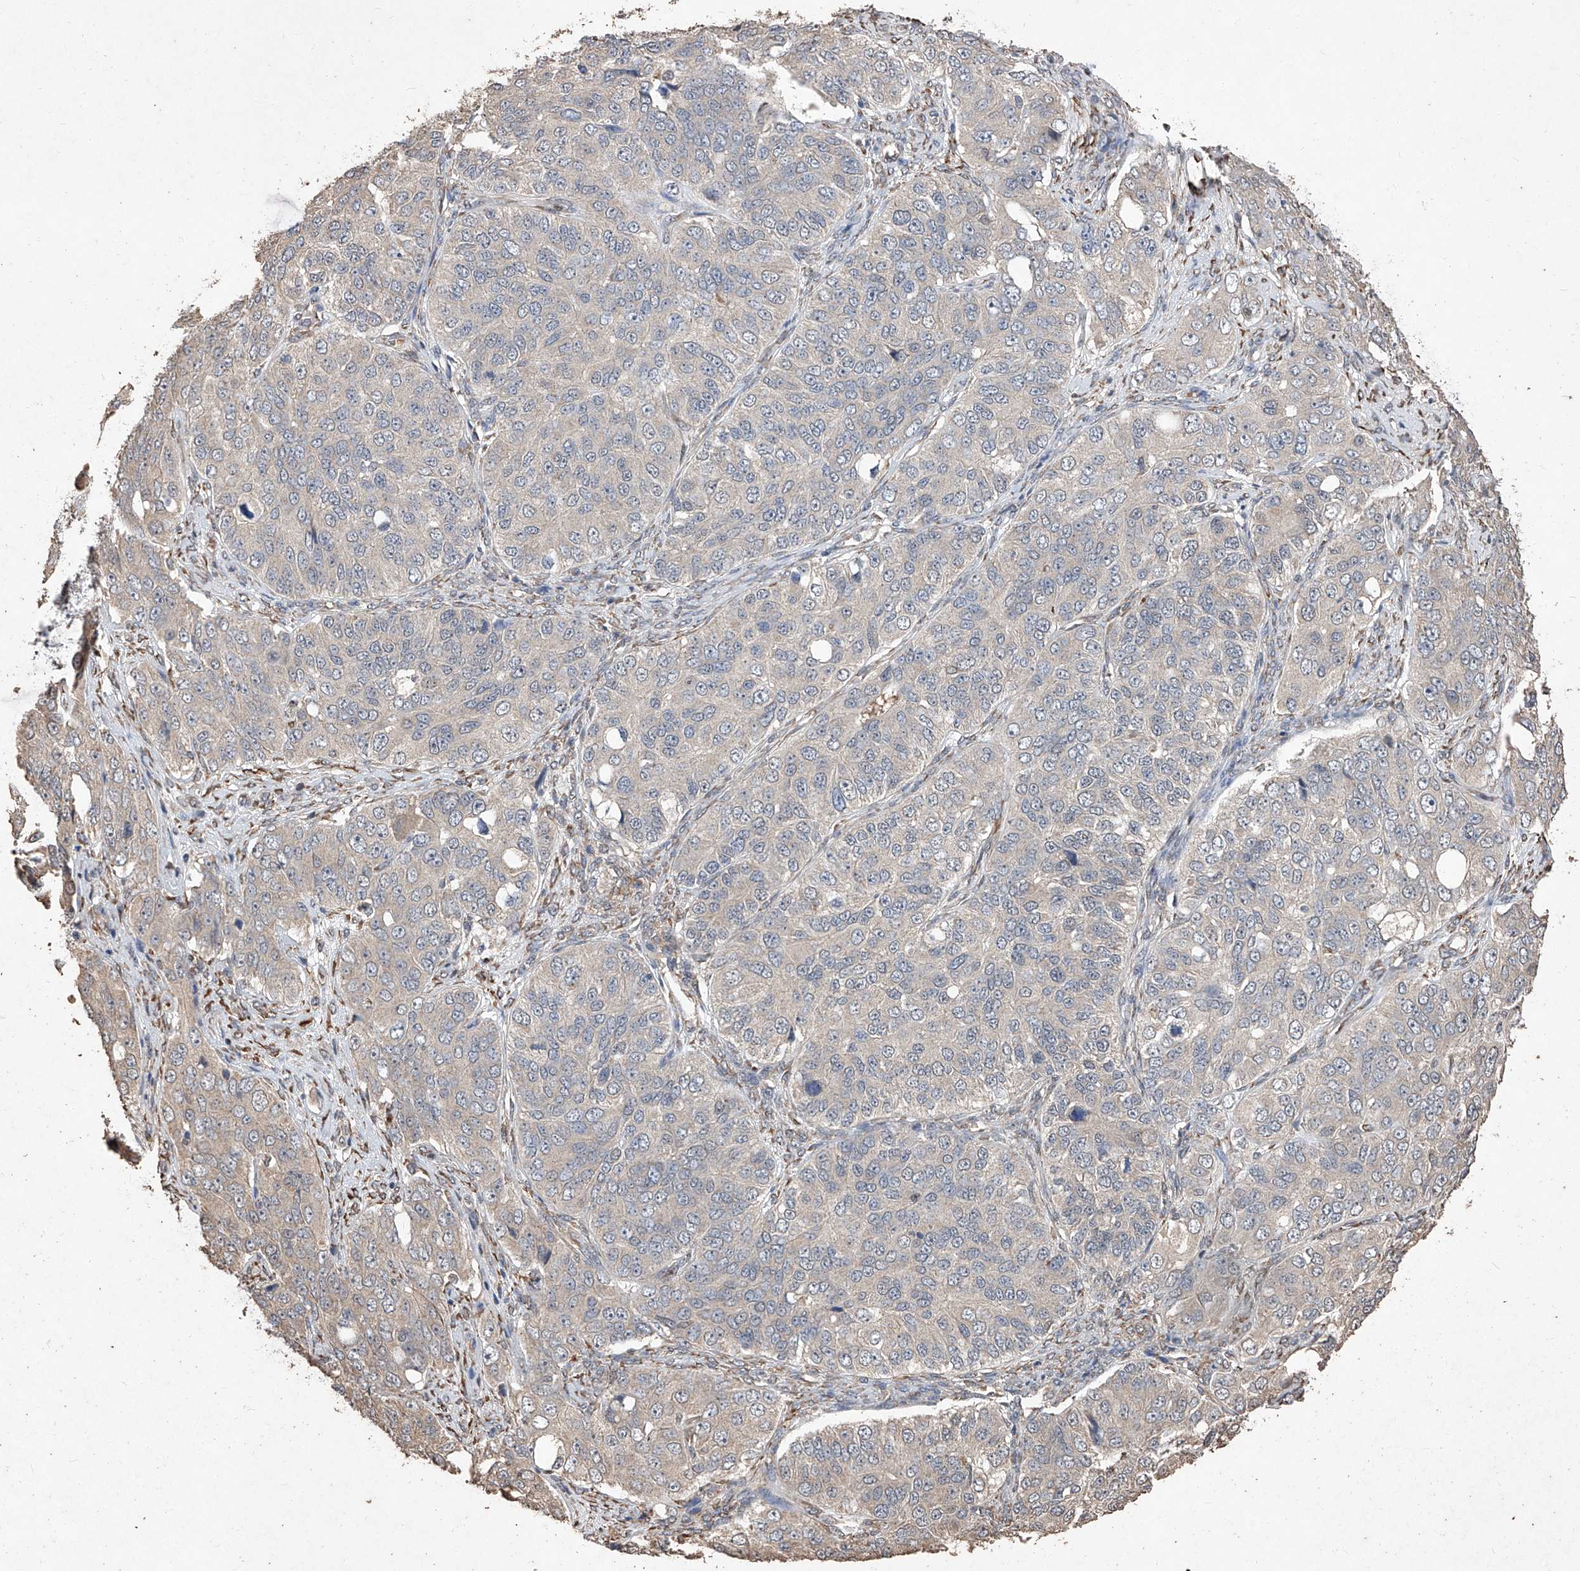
{"staining": {"intensity": "negative", "quantity": "none", "location": "none"}, "tissue": "ovarian cancer", "cell_type": "Tumor cells", "image_type": "cancer", "snomed": [{"axis": "morphology", "description": "Carcinoma, endometroid"}, {"axis": "topography", "description": "Ovary"}], "caption": "IHC histopathology image of neoplastic tissue: ovarian cancer (endometroid carcinoma) stained with DAB (3,3'-diaminobenzidine) shows no significant protein positivity in tumor cells.", "gene": "EML1", "patient": {"sex": "female", "age": 51}}